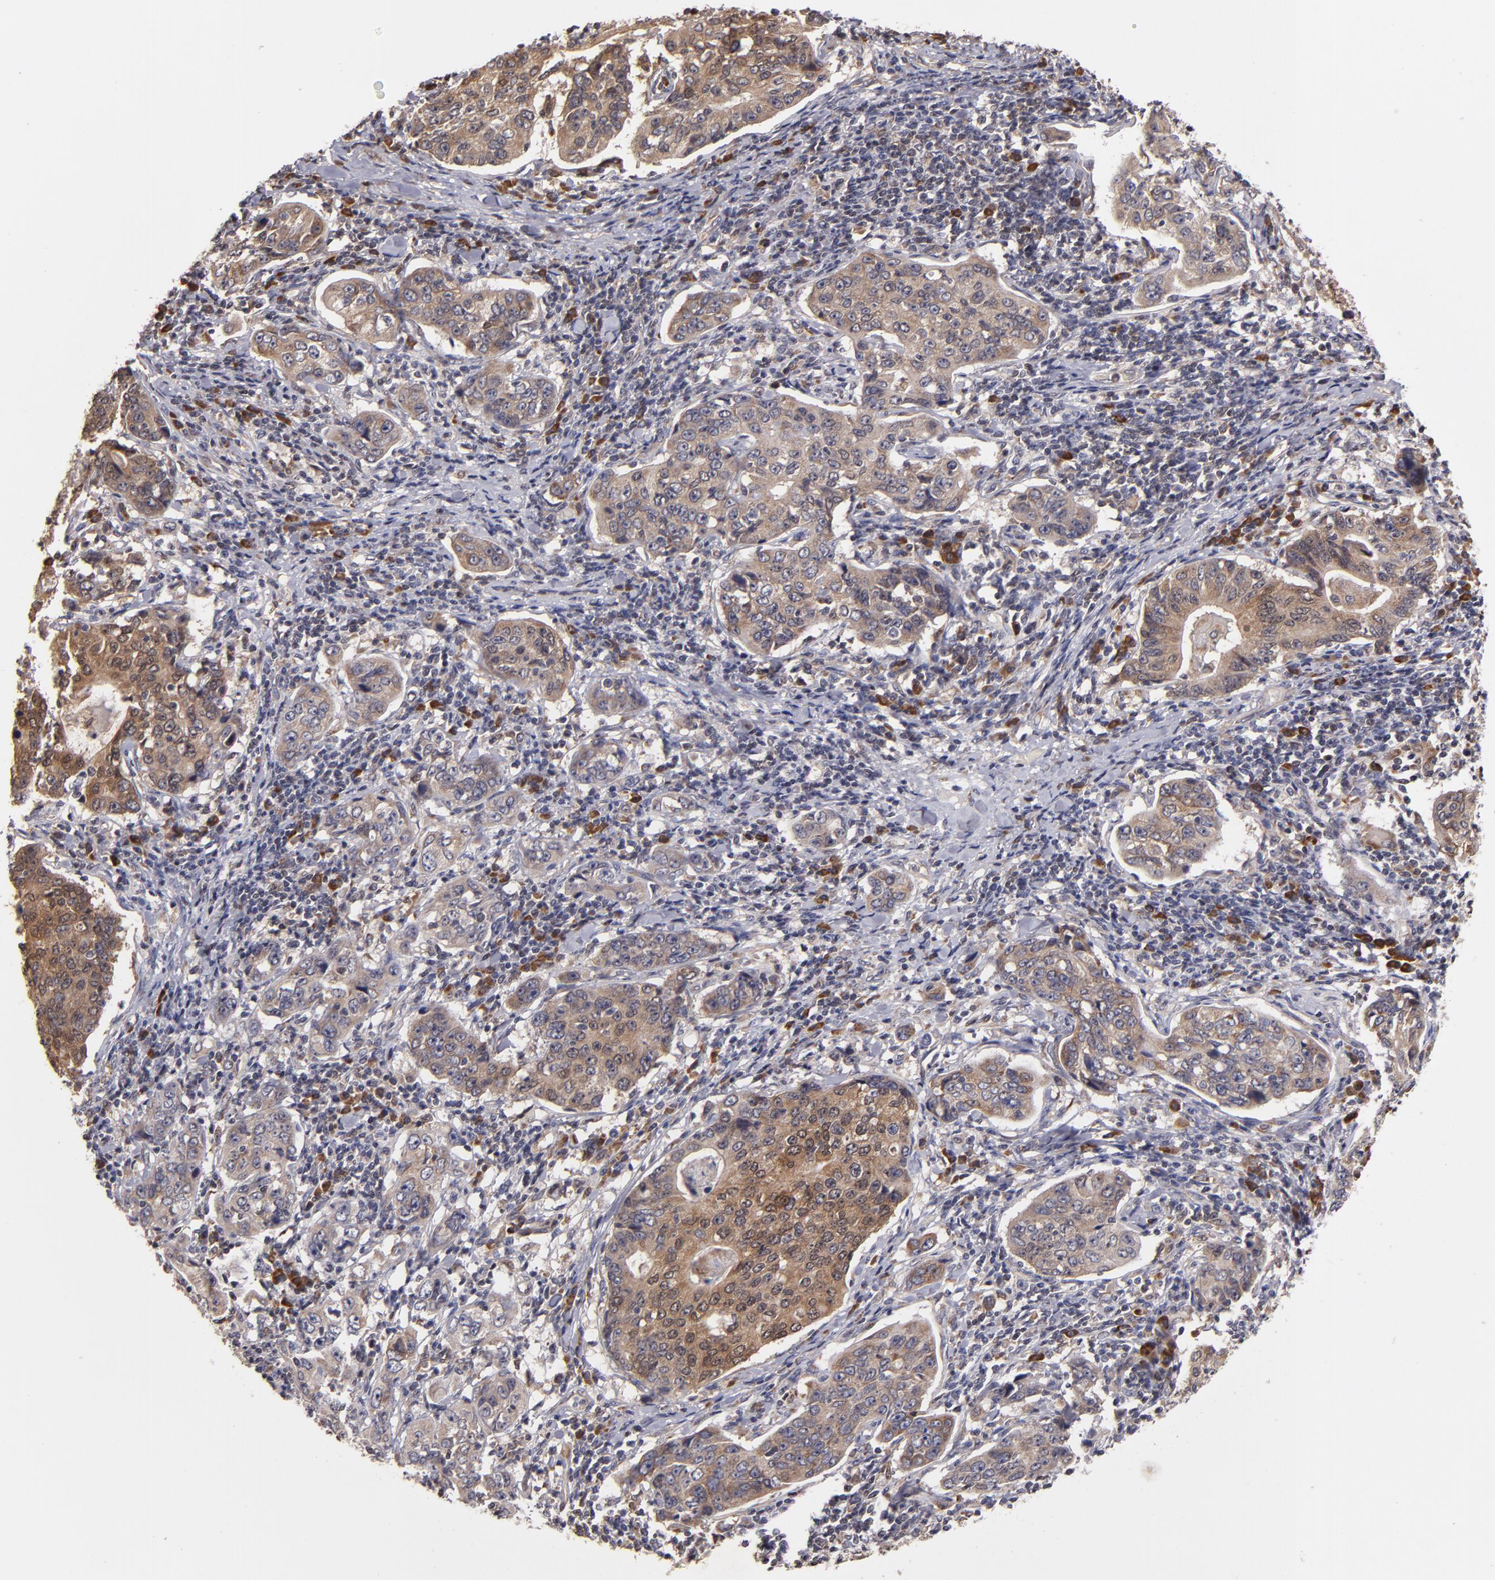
{"staining": {"intensity": "moderate", "quantity": ">75%", "location": "cytoplasmic/membranous"}, "tissue": "stomach cancer", "cell_type": "Tumor cells", "image_type": "cancer", "snomed": [{"axis": "morphology", "description": "Adenocarcinoma, NOS"}, {"axis": "topography", "description": "Esophagus"}, {"axis": "topography", "description": "Stomach"}], "caption": "Immunohistochemistry (IHC) staining of adenocarcinoma (stomach), which displays medium levels of moderate cytoplasmic/membranous expression in about >75% of tumor cells indicating moderate cytoplasmic/membranous protein staining. The staining was performed using DAB (brown) for protein detection and nuclei were counterstained in hematoxylin (blue).", "gene": "CASP1", "patient": {"sex": "male", "age": 74}}